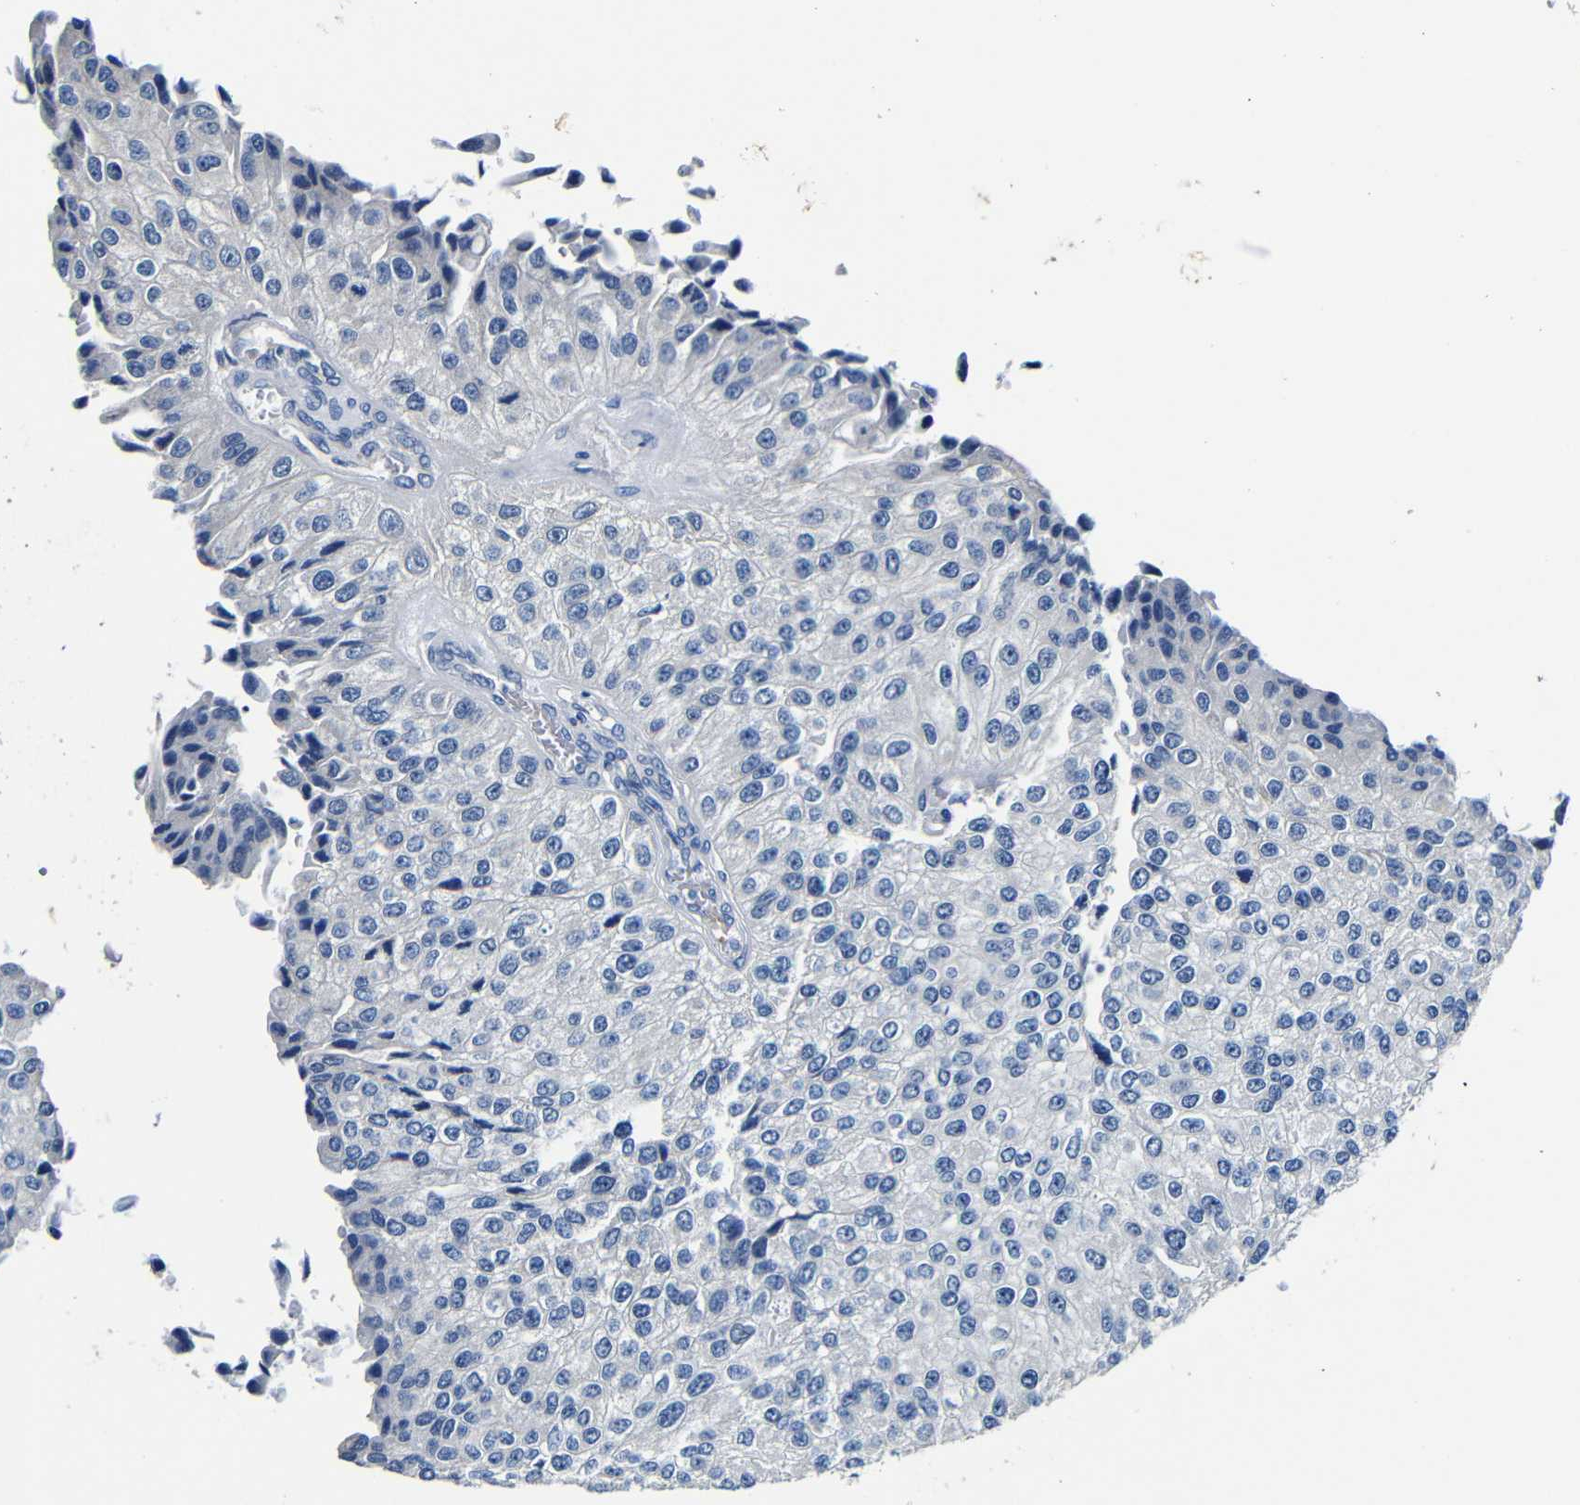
{"staining": {"intensity": "negative", "quantity": "none", "location": "none"}, "tissue": "urothelial cancer", "cell_type": "Tumor cells", "image_type": "cancer", "snomed": [{"axis": "morphology", "description": "Urothelial carcinoma, High grade"}, {"axis": "topography", "description": "Kidney"}, {"axis": "topography", "description": "Urinary bladder"}], "caption": "Immunohistochemistry photomicrograph of human urothelial cancer stained for a protein (brown), which demonstrates no positivity in tumor cells.", "gene": "TNFAIP1", "patient": {"sex": "male", "age": 77}}